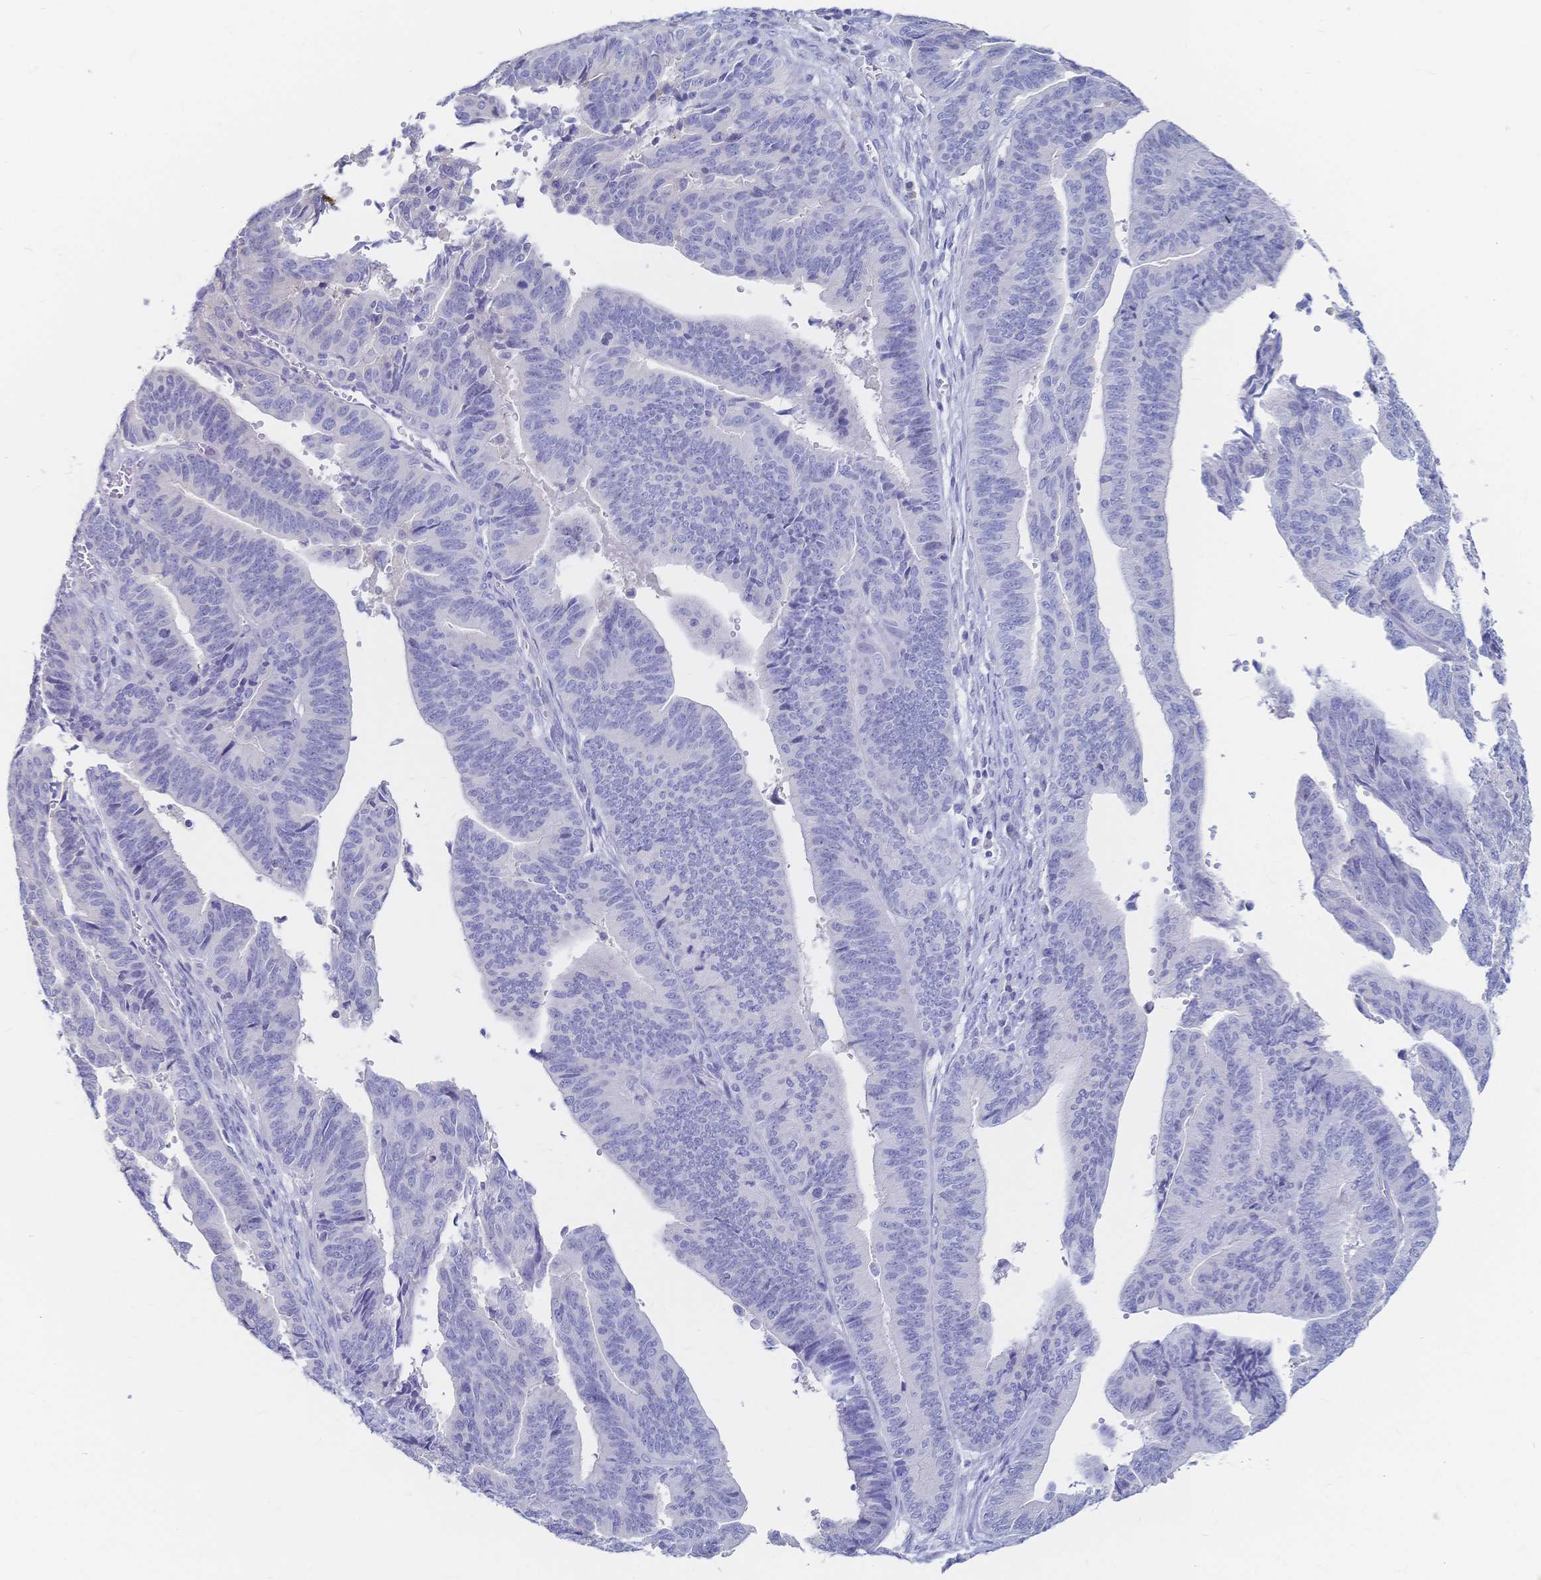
{"staining": {"intensity": "negative", "quantity": "none", "location": "none"}, "tissue": "endometrial cancer", "cell_type": "Tumor cells", "image_type": "cancer", "snomed": [{"axis": "morphology", "description": "Adenocarcinoma, NOS"}, {"axis": "topography", "description": "Endometrium"}], "caption": "This is a histopathology image of immunohistochemistry staining of endometrial cancer (adenocarcinoma), which shows no positivity in tumor cells.", "gene": "IL2RB", "patient": {"sex": "female", "age": 65}}